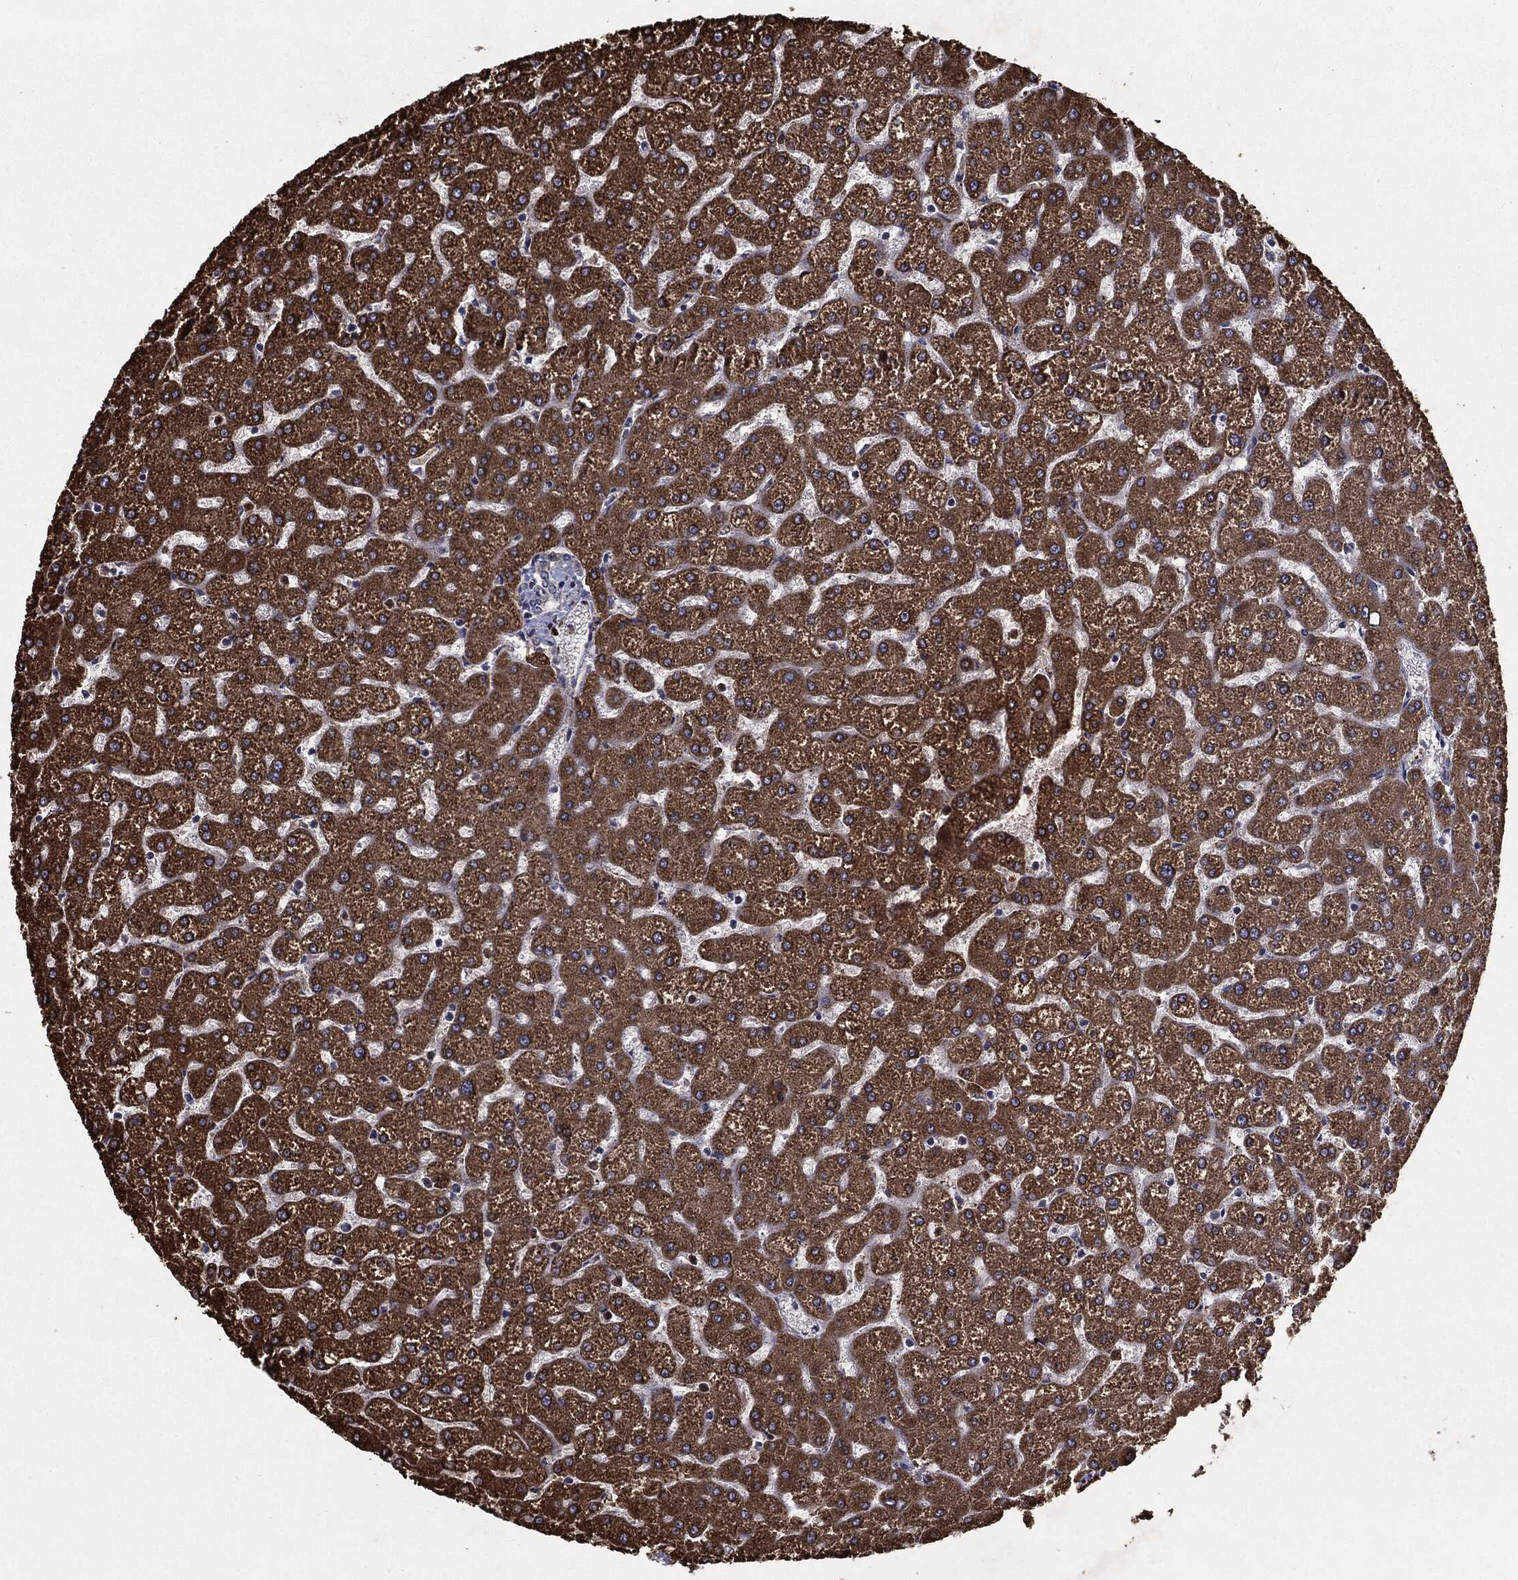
{"staining": {"intensity": "negative", "quantity": "none", "location": "none"}, "tissue": "liver", "cell_type": "Cholangiocytes", "image_type": "normal", "snomed": [{"axis": "morphology", "description": "Normal tissue, NOS"}, {"axis": "topography", "description": "Liver"}], "caption": "The image exhibits no staining of cholangiocytes in normal liver. (DAB immunohistochemistry (IHC), high magnification).", "gene": "HDAC5", "patient": {"sex": "female", "age": 32}}